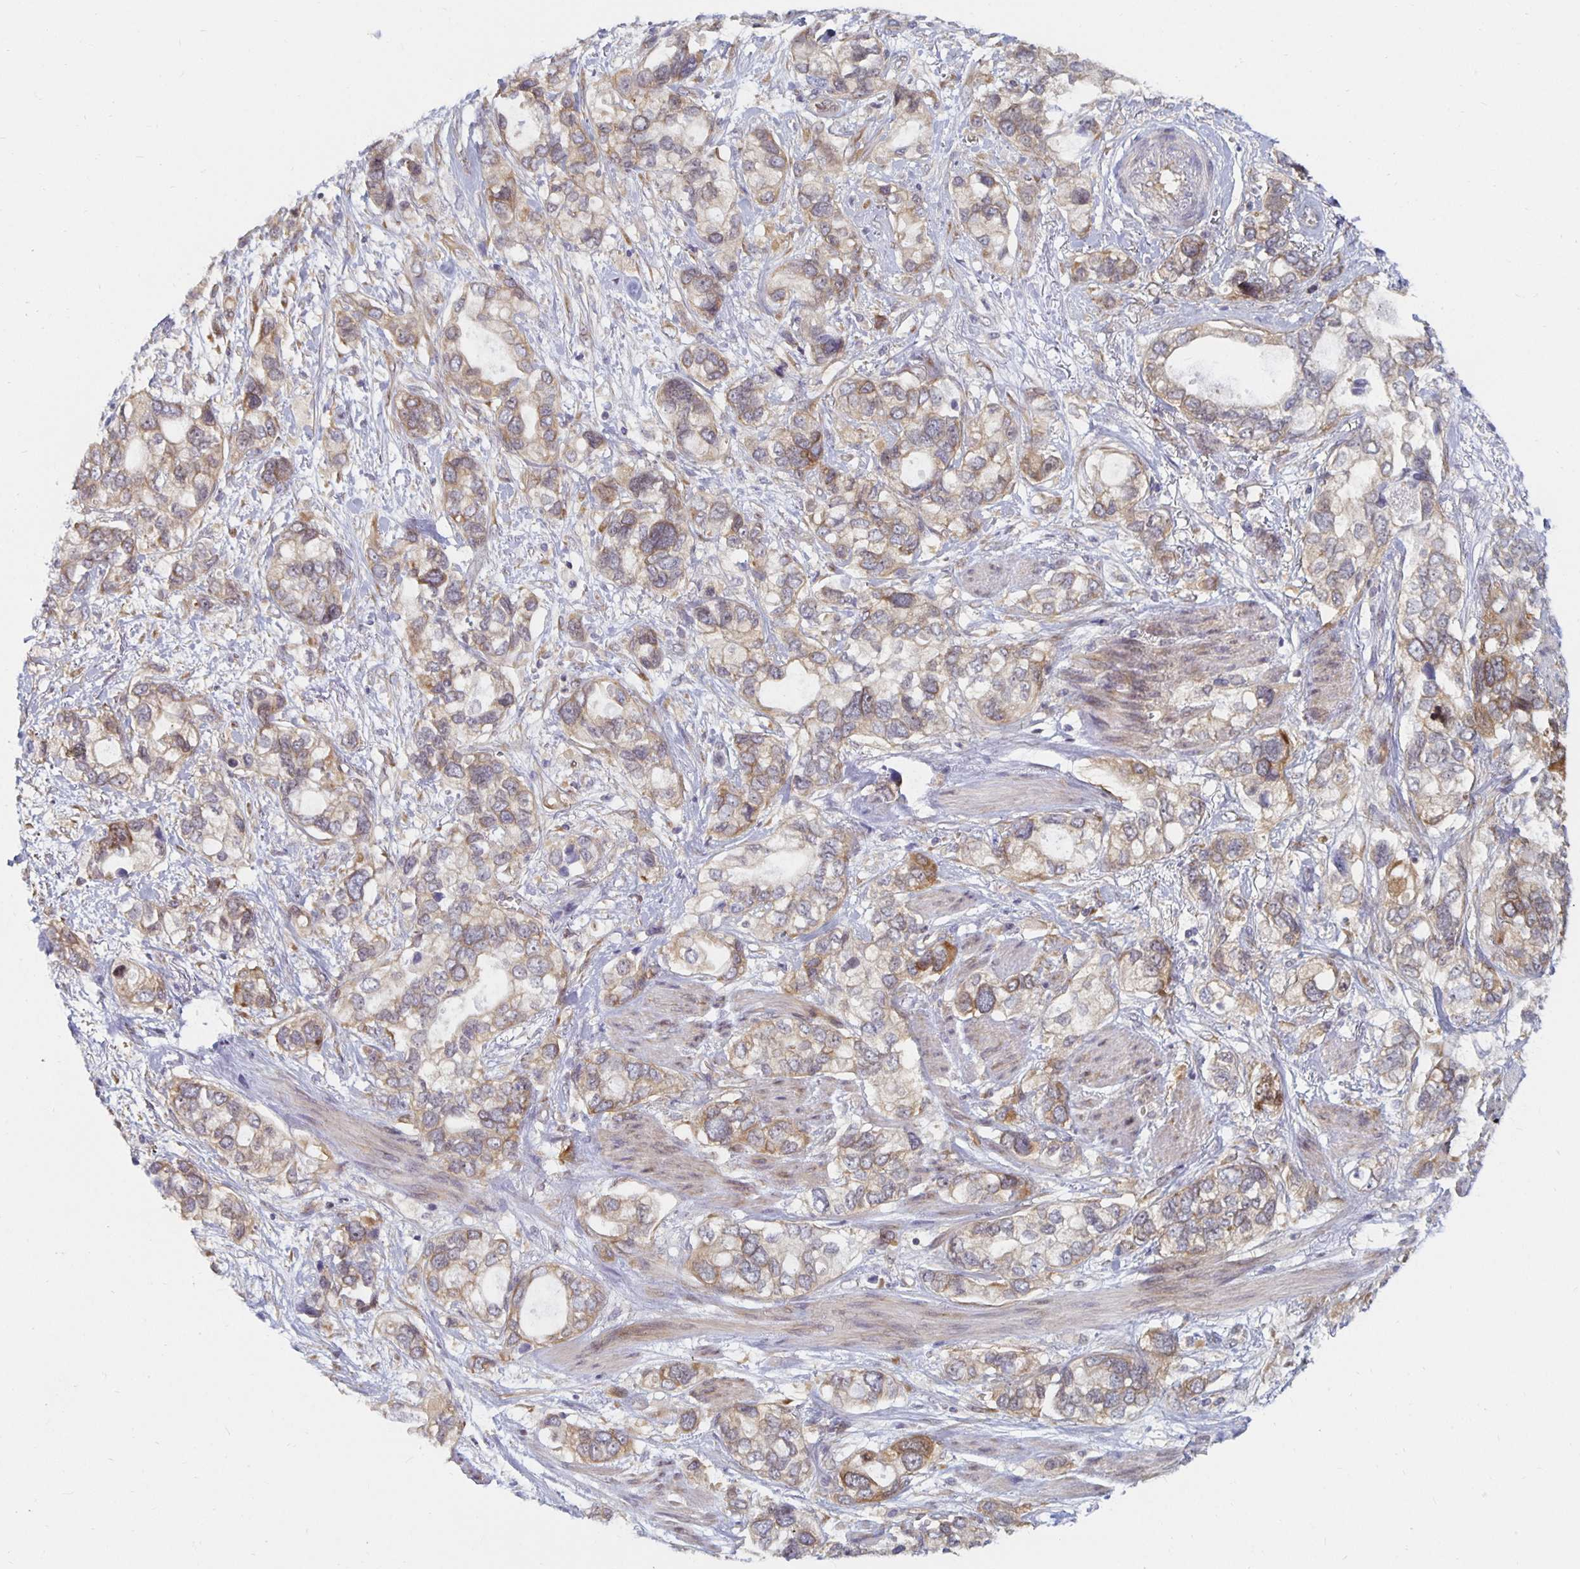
{"staining": {"intensity": "weak", "quantity": ">75%", "location": "cytoplasmic/membranous"}, "tissue": "stomach cancer", "cell_type": "Tumor cells", "image_type": "cancer", "snomed": [{"axis": "morphology", "description": "Adenocarcinoma, NOS"}, {"axis": "topography", "description": "Stomach, upper"}], "caption": "Immunohistochemistry staining of adenocarcinoma (stomach), which shows low levels of weak cytoplasmic/membranous positivity in about >75% of tumor cells indicating weak cytoplasmic/membranous protein staining. The staining was performed using DAB (brown) for protein detection and nuclei were counterstained in hematoxylin (blue).", "gene": "PDAP1", "patient": {"sex": "female", "age": 81}}